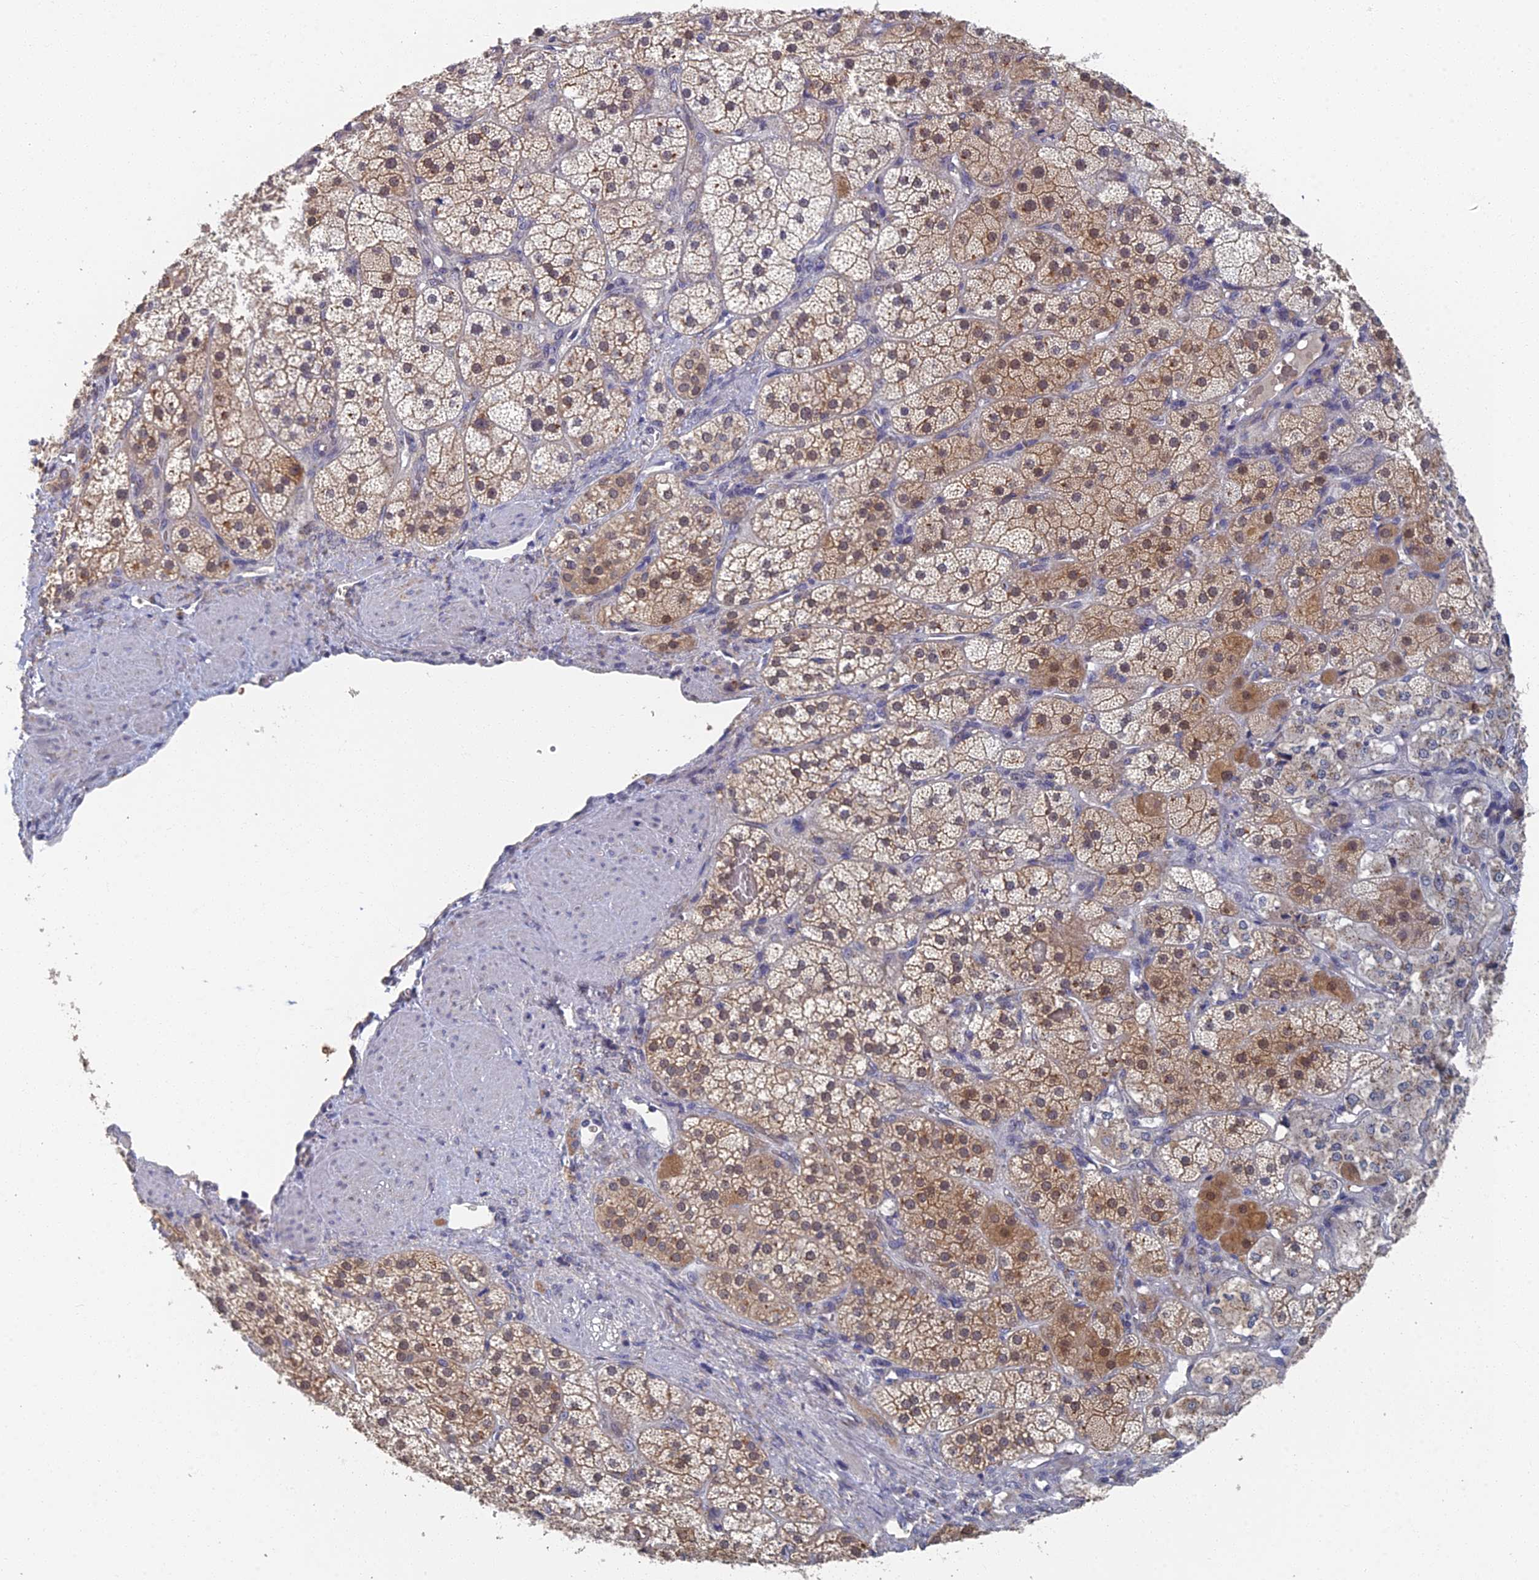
{"staining": {"intensity": "moderate", "quantity": ">75%", "location": "cytoplasmic/membranous,nuclear"}, "tissue": "adrenal gland", "cell_type": "Glandular cells", "image_type": "normal", "snomed": [{"axis": "morphology", "description": "Normal tissue, NOS"}, {"axis": "topography", "description": "Adrenal gland"}], "caption": "A histopathology image of adrenal gland stained for a protein reveals moderate cytoplasmic/membranous,nuclear brown staining in glandular cells. The staining was performed using DAB (3,3'-diaminobenzidine) to visualize the protein expression in brown, while the nuclei were stained in blue with hematoxylin (Magnification: 20x).", "gene": "GPATCH1", "patient": {"sex": "male", "age": 57}}